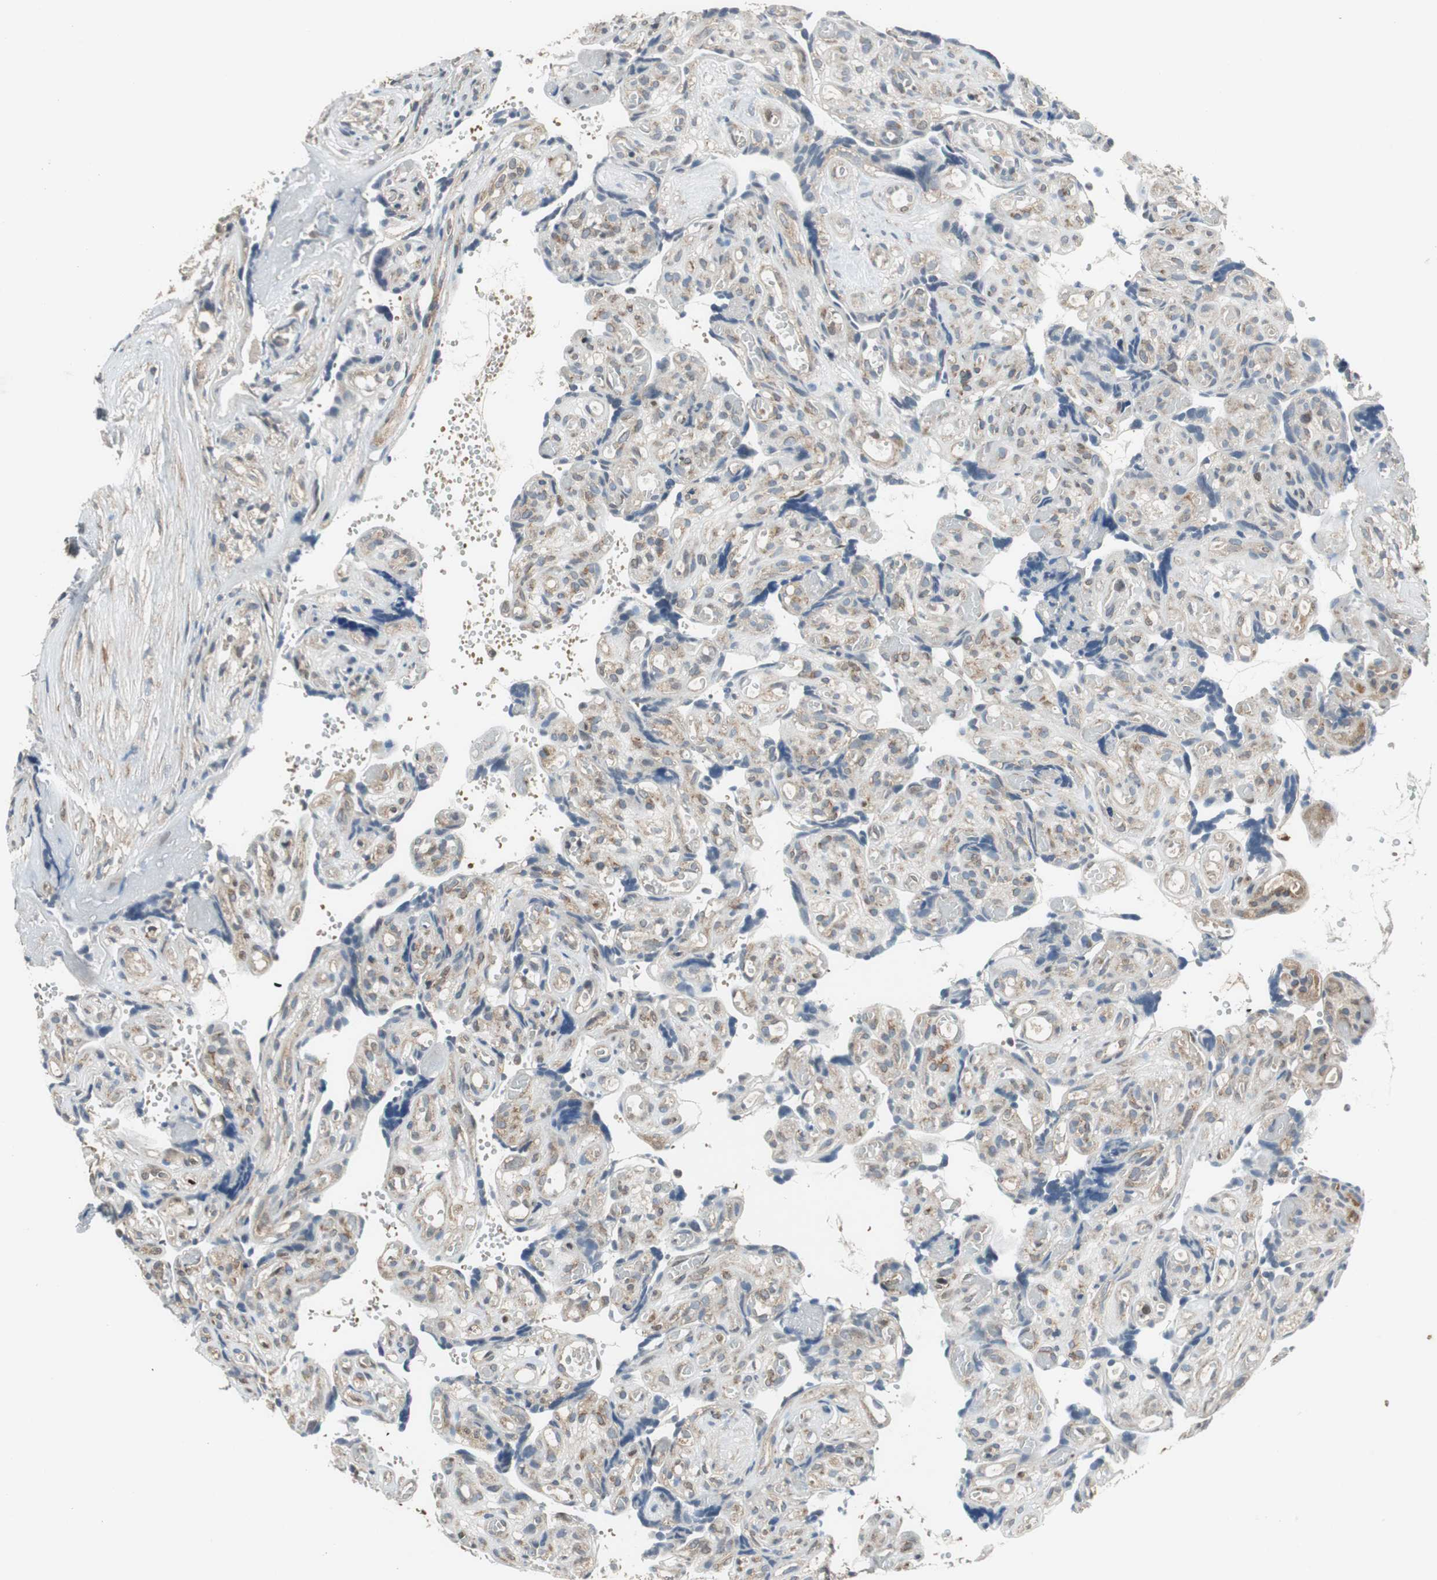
{"staining": {"intensity": "moderate", "quantity": ">75%", "location": "cytoplasmic/membranous"}, "tissue": "placenta", "cell_type": "Decidual cells", "image_type": "normal", "snomed": [{"axis": "morphology", "description": "Normal tissue, NOS"}, {"axis": "topography", "description": "Placenta"}], "caption": "Immunohistochemical staining of benign placenta reveals moderate cytoplasmic/membranous protein positivity in about >75% of decidual cells.", "gene": "PI4KB", "patient": {"sex": "female", "age": 30}}